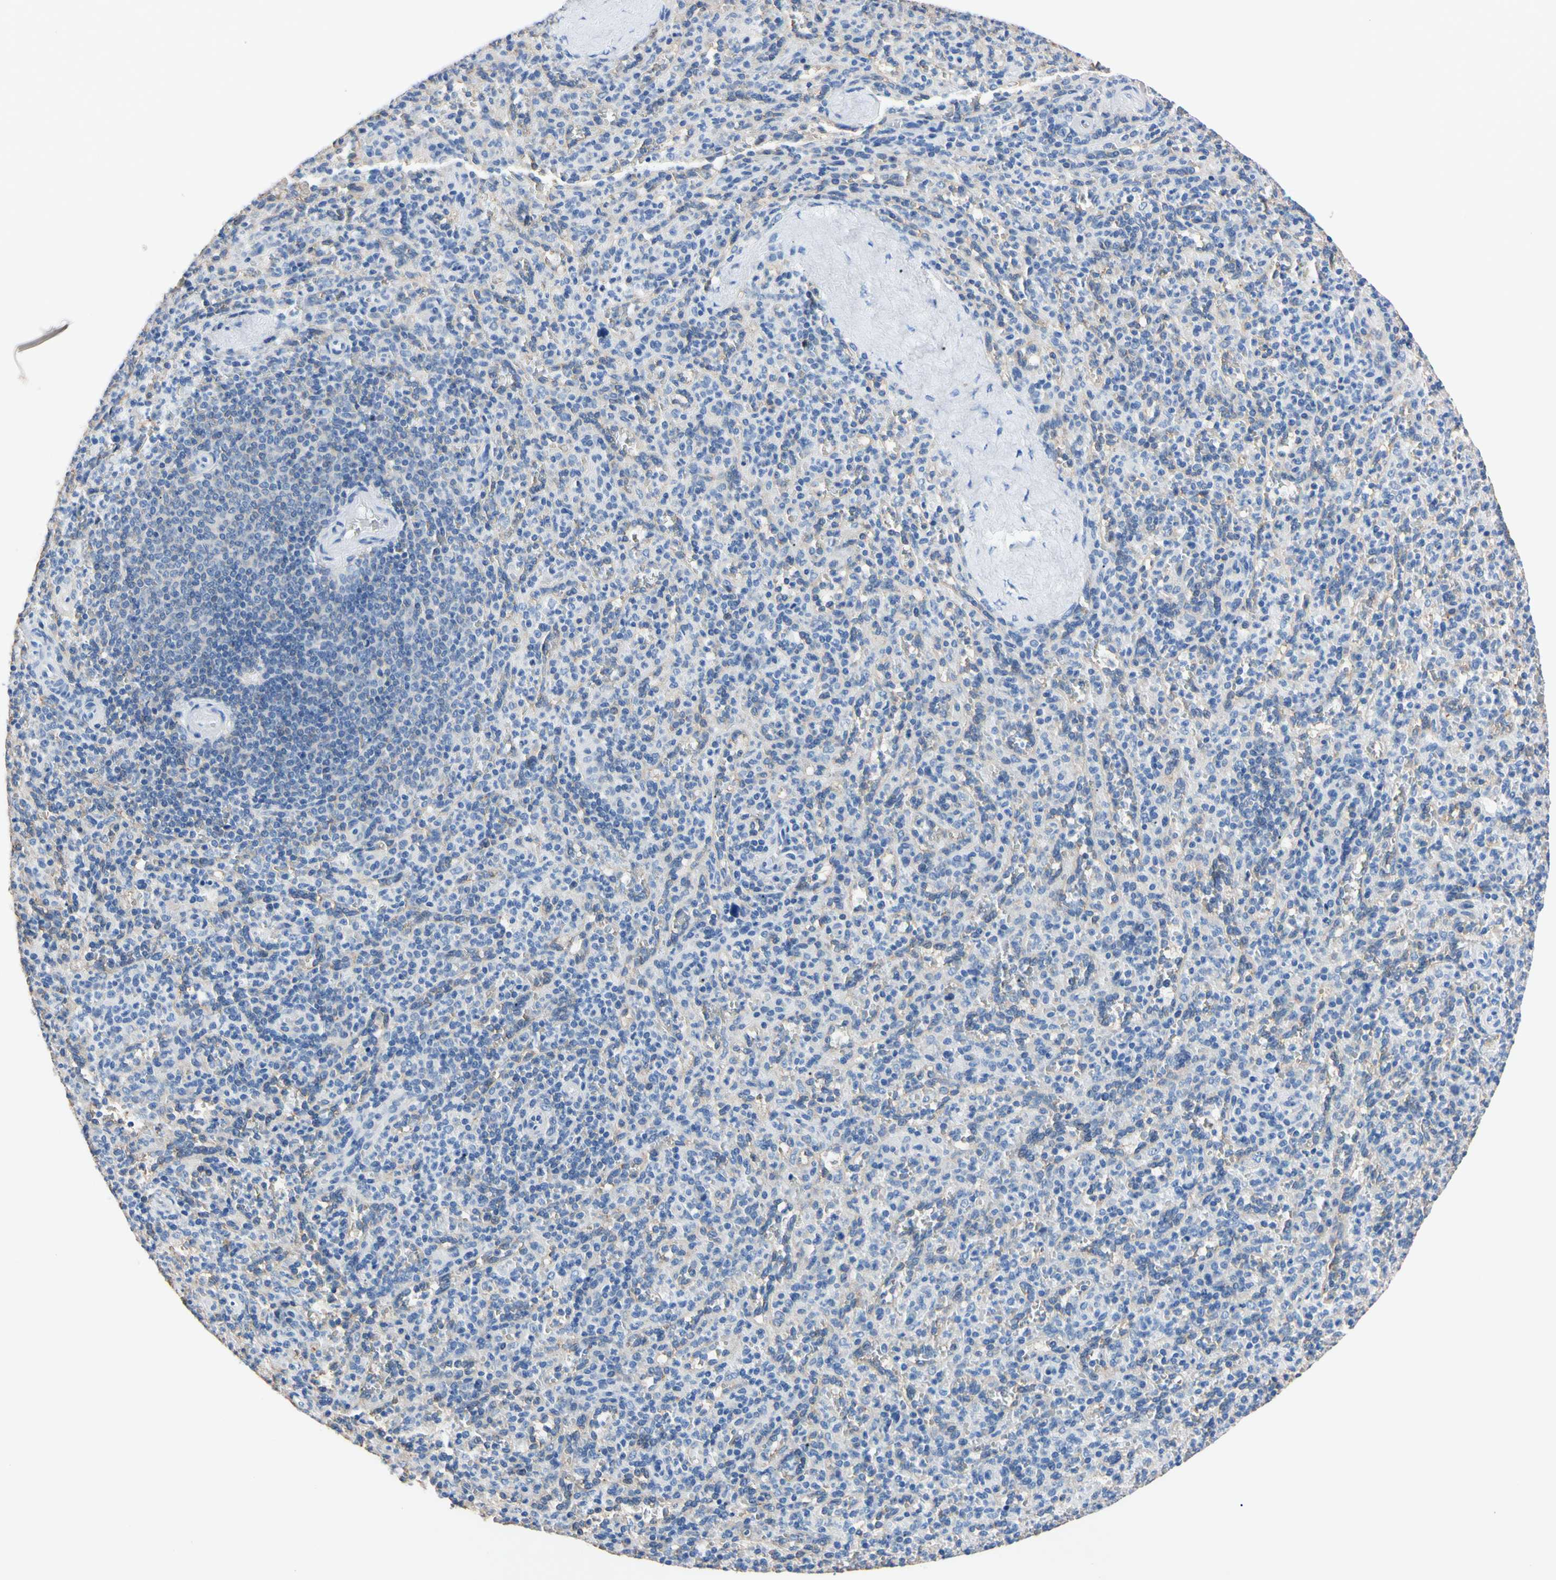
{"staining": {"intensity": "negative", "quantity": "none", "location": "none"}, "tissue": "spleen", "cell_type": "Cells in red pulp", "image_type": "normal", "snomed": [{"axis": "morphology", "description": "Normal tissue, NOS"}, {"axis": "topography", "description": "Spleen"}], "caption": "DAB immunohistochemical staining of normal human spleen shows no significant positivity in cells in red pulp. Brightfield microscopy of immunohistochemistry (IHC) stained with DAB (3,3'-diaminobenzidine) (brown) and hematoxylin (blue), captured at high magnification.", "gene": "PNKD", "patient": {"sex": "male", "age": 36}}